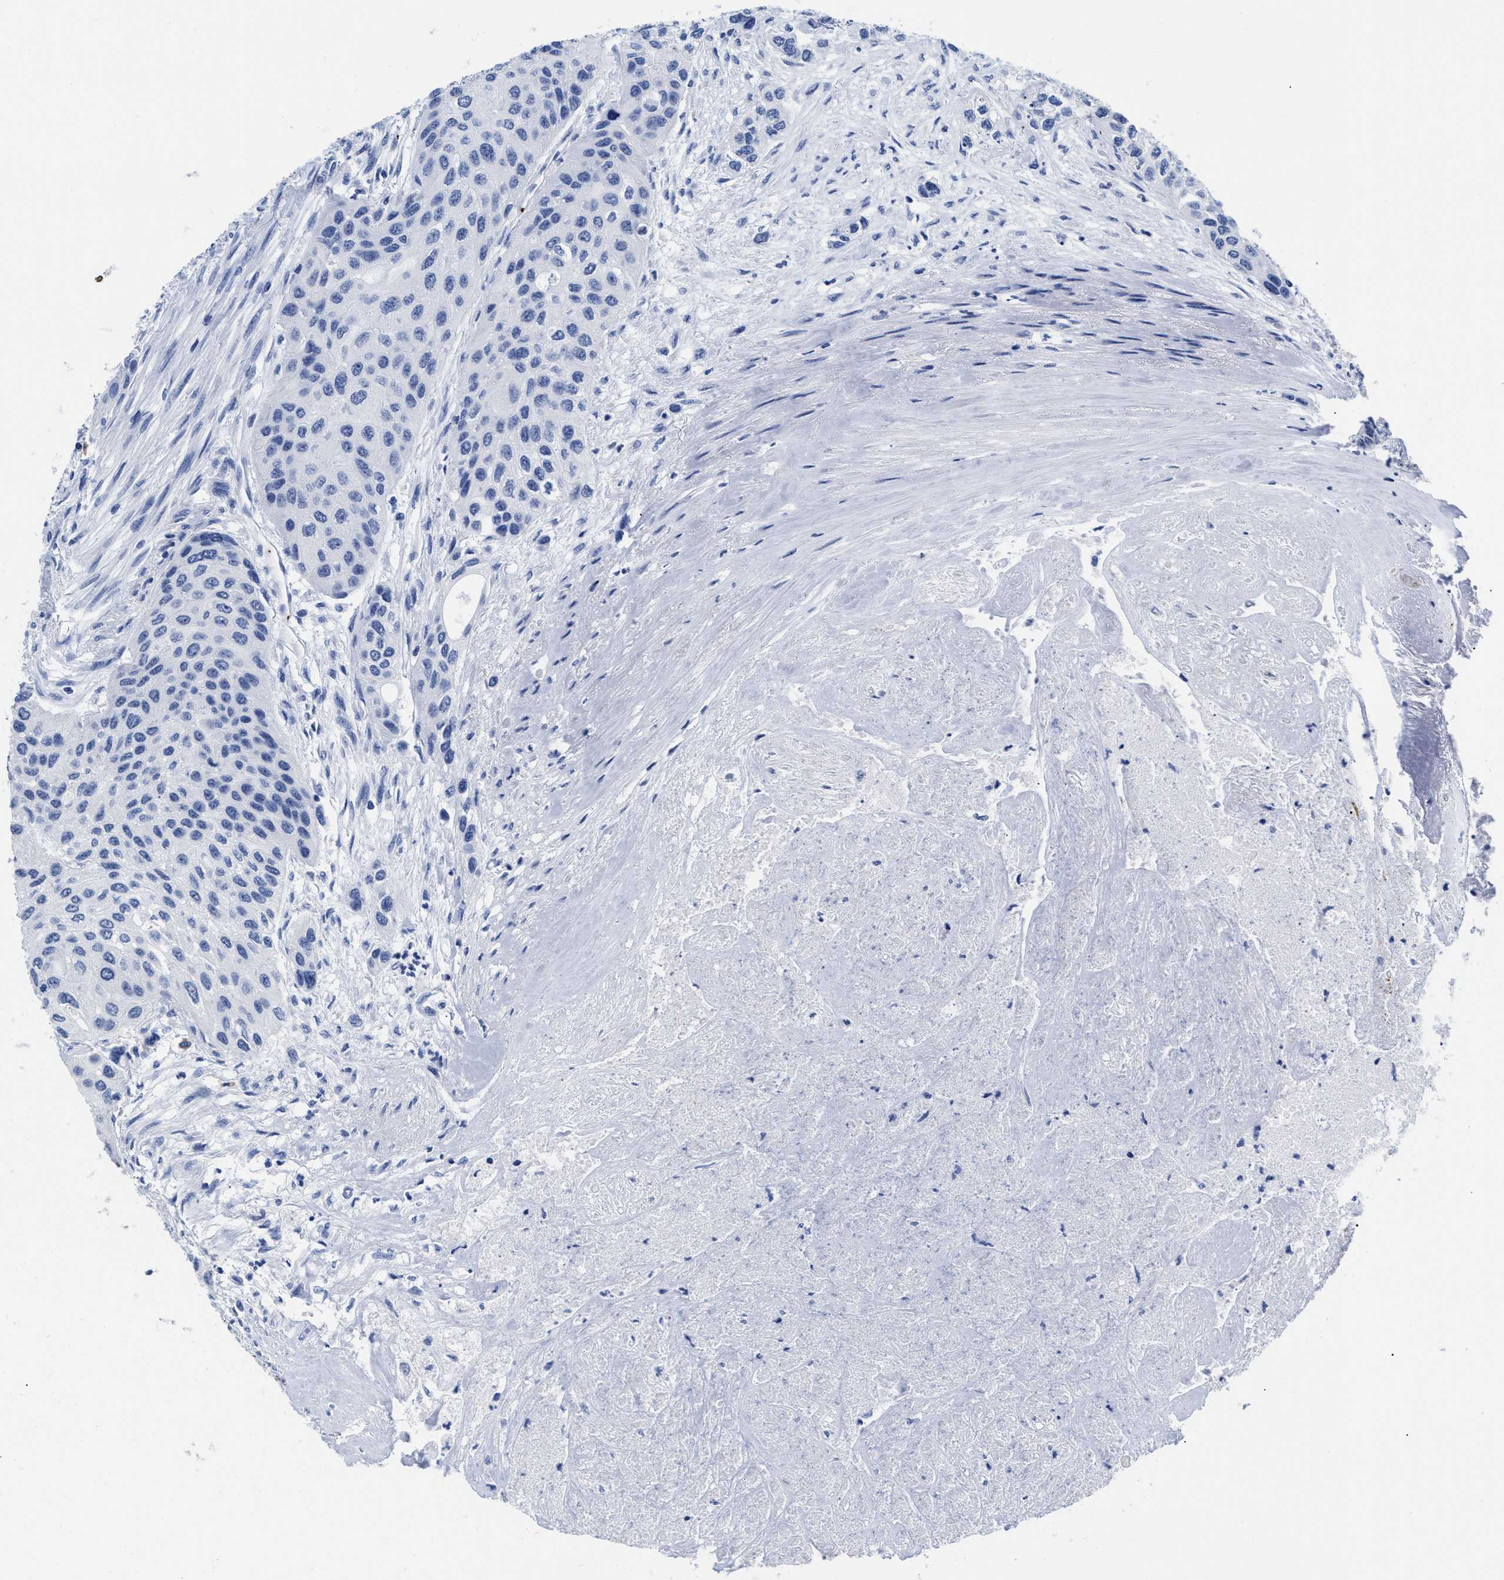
{"staining": {"intensity": "negative", "quantity": "none", "location": "none"}, "tissue": "urothelial cancer", "cell_type": "Tumor cells", "image_type": "cancer", "snomed": [{"axis": "morphology", "description": "Urothelial carcinoma, High grade"}, {"axis": "topography", "description": "Urinary bladder"}], "caption": "Tumor cells are negative for brown protein staining in urothelial cancer.", "gene": "TREML1", "patient": {"sex": "female", "age": 56}}